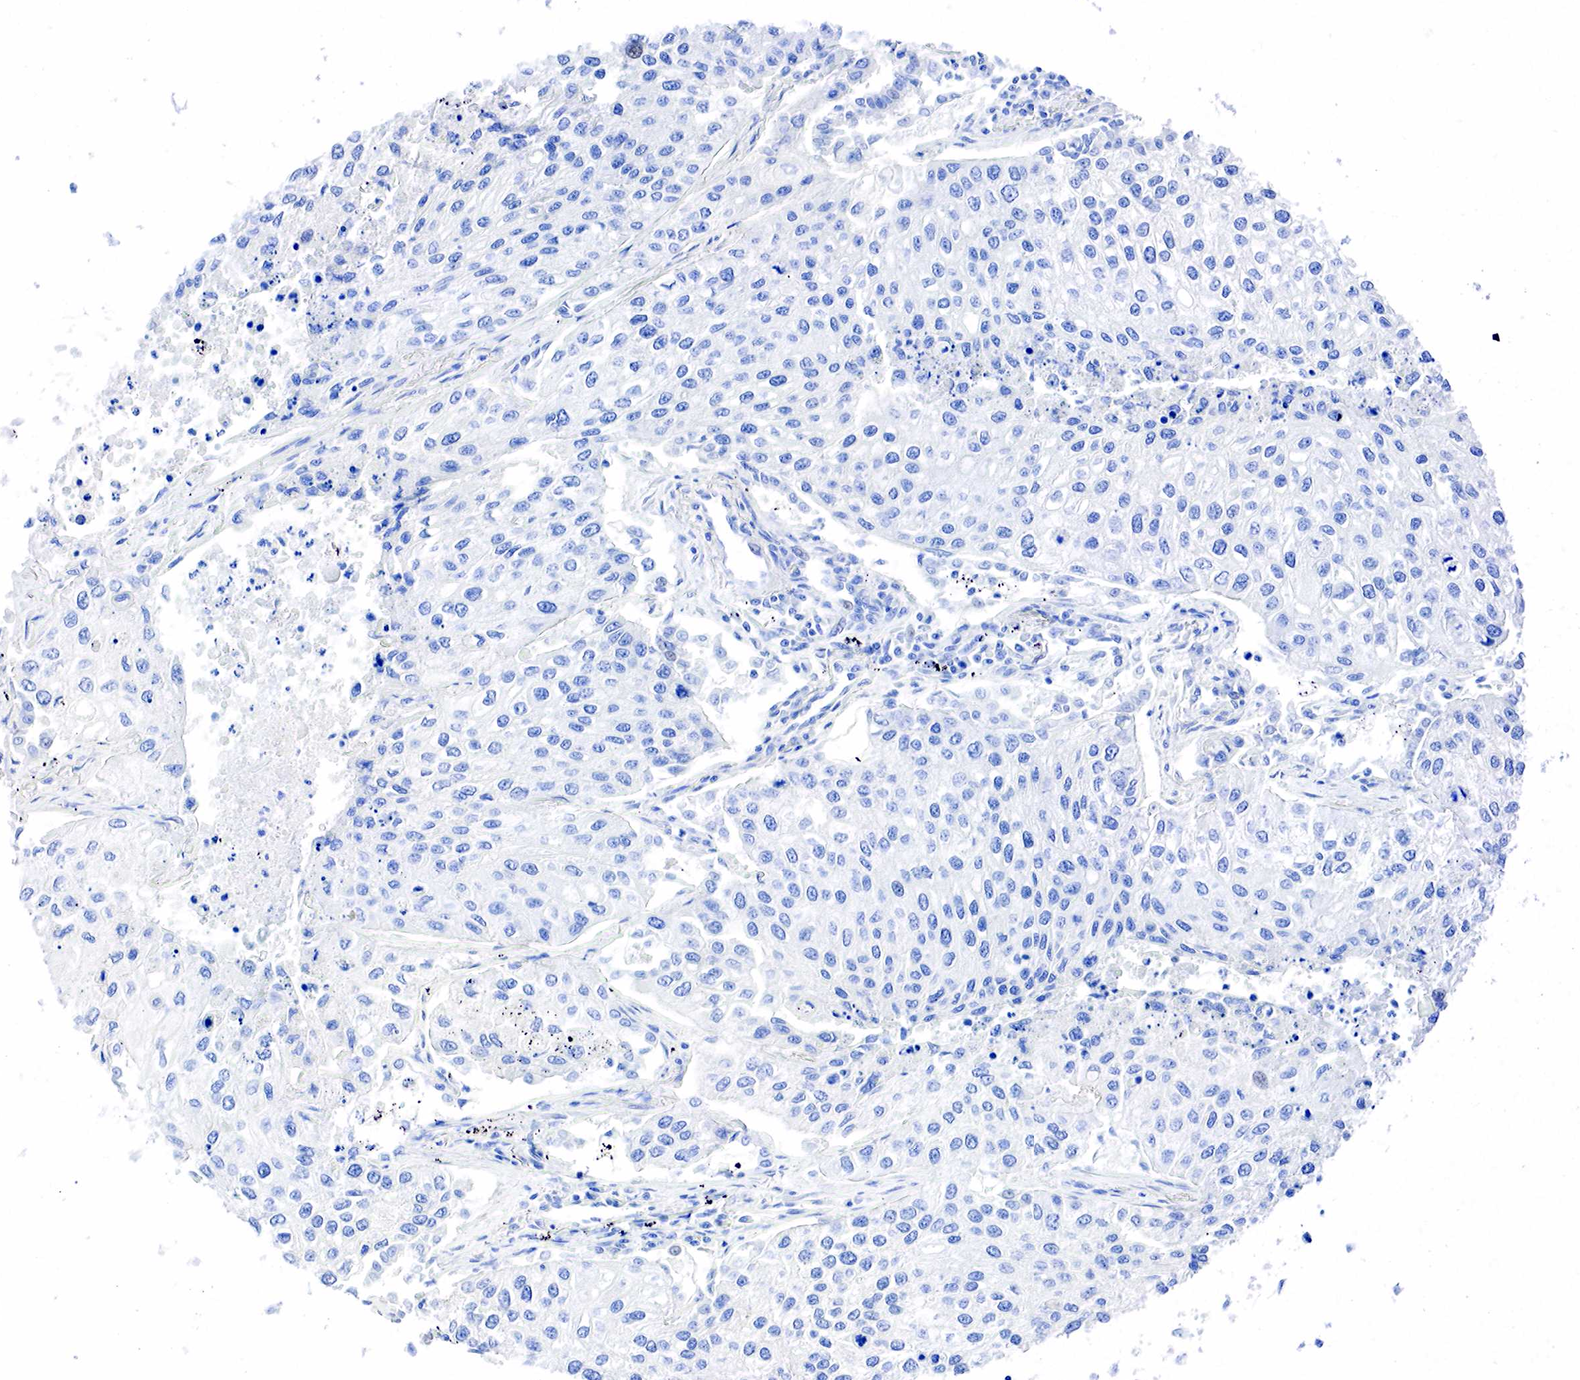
{"staining": {"intensity": "negative", "quantity": "none", "location": "none"}, "tissue": "lung cancer", "cell_type": "Tumor cells", "image_type": "cancer", "snomed": [{"axis": "morphology", "description": "Squamous cell carcinoma, NOS"}, {"axis": "topography", "description": "Lung"}], "caption": "DAB (3,3'-diaminobenzidine) immunohistochemical staining of human lung squamous cell carcinoma reveals no significant positivity in tumor cells.", "gene": "PTH", "patient": {"sex": "male", "age": 75}}